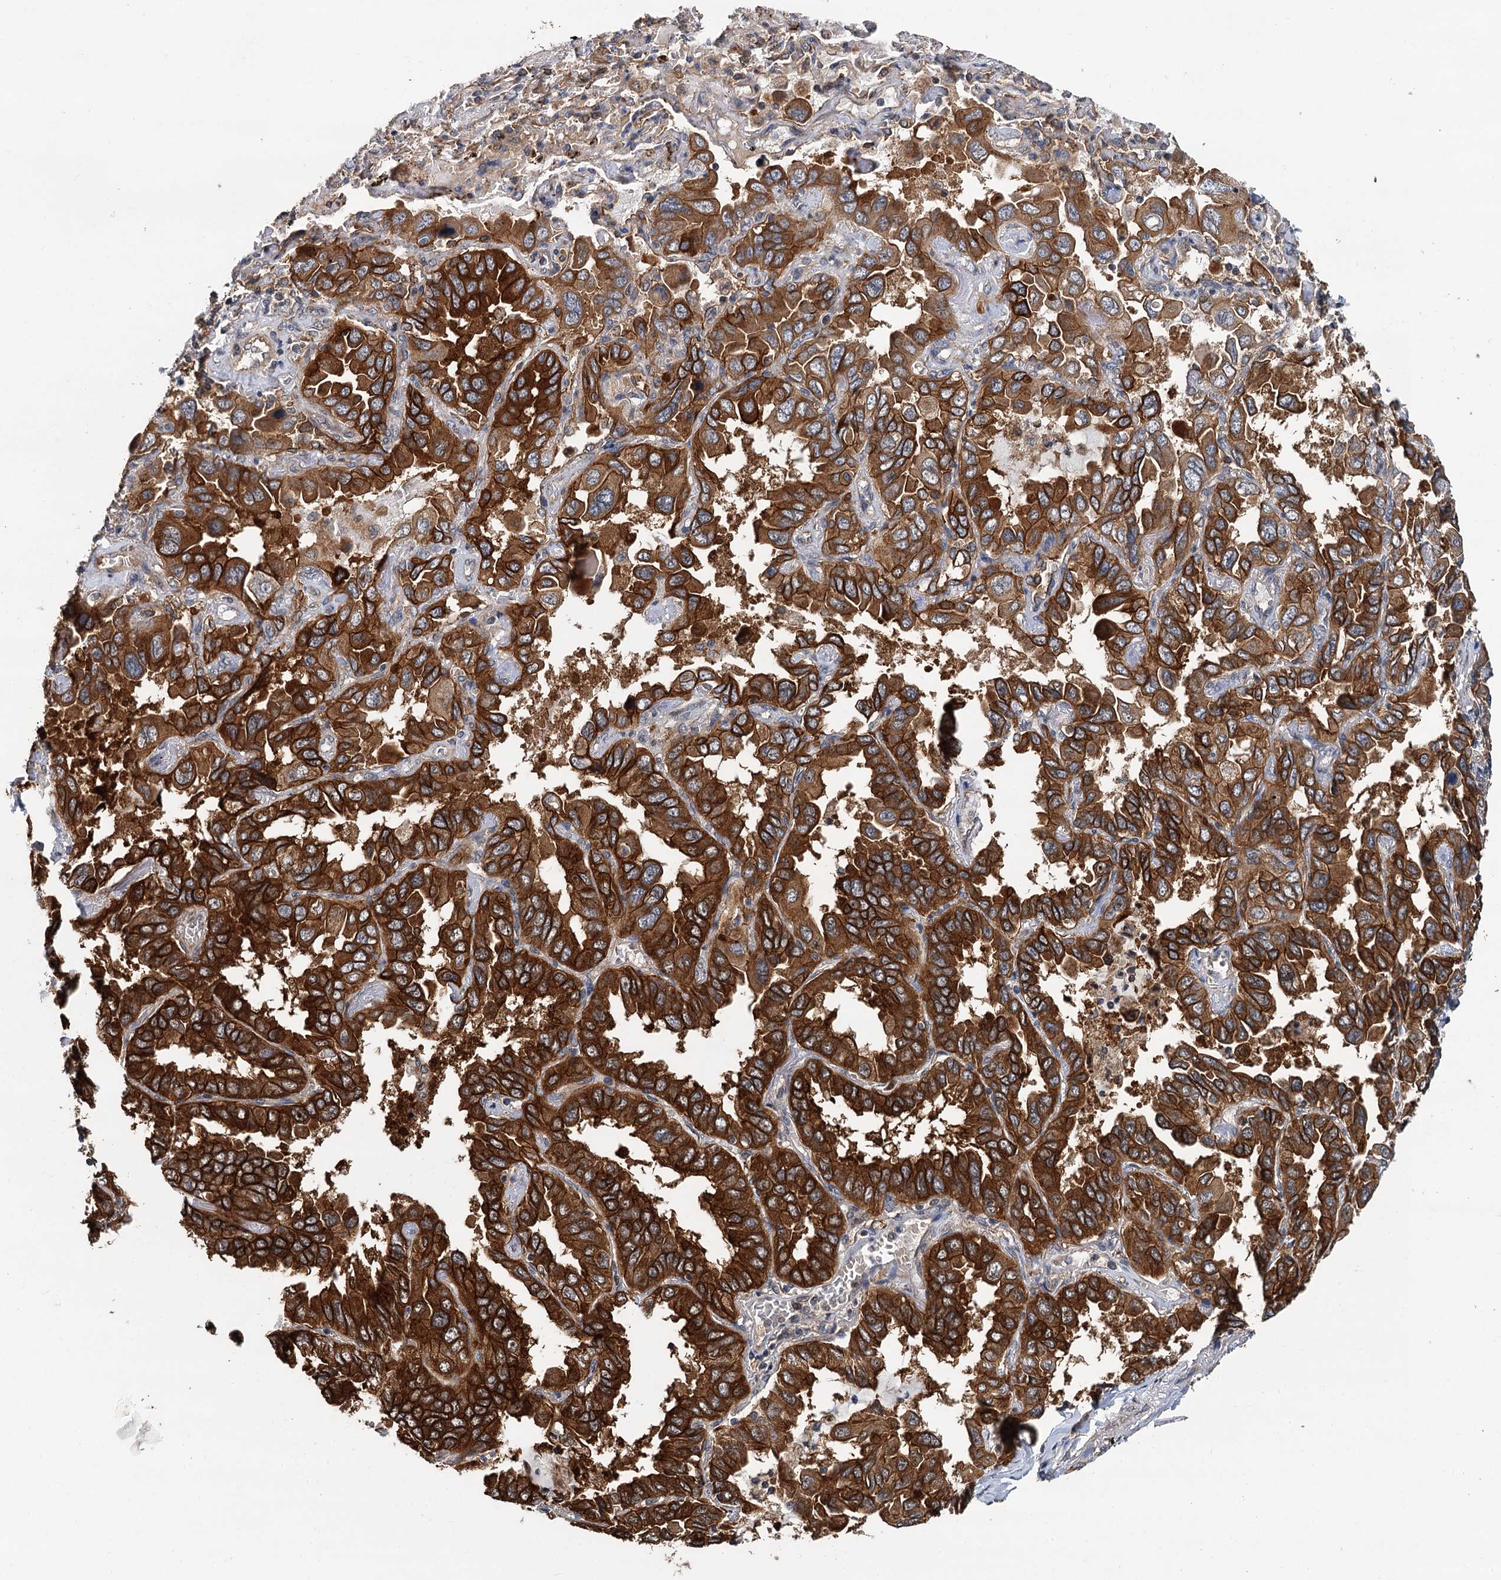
{"staining": {"intensity": "strong", "quantity": ">75%", "location": "cytoplasmic/membranous"}, "tissue": "lung cancer", "cell_type": "Tumor cells", "image_type": "cancer", "snomed": [{"axis": "morphology", "description": "Adenocarcinoma, NOS"}, {"axis": "topography", "description": "Lung"}], "caption": "Tumor cells show high levels of strong cytoplasmic/membranous expression in approximately >75% of cells in adenocarcinoma (lung).", "gene": "LRRK2", "patient": {"sex": "male", "age": 64}}